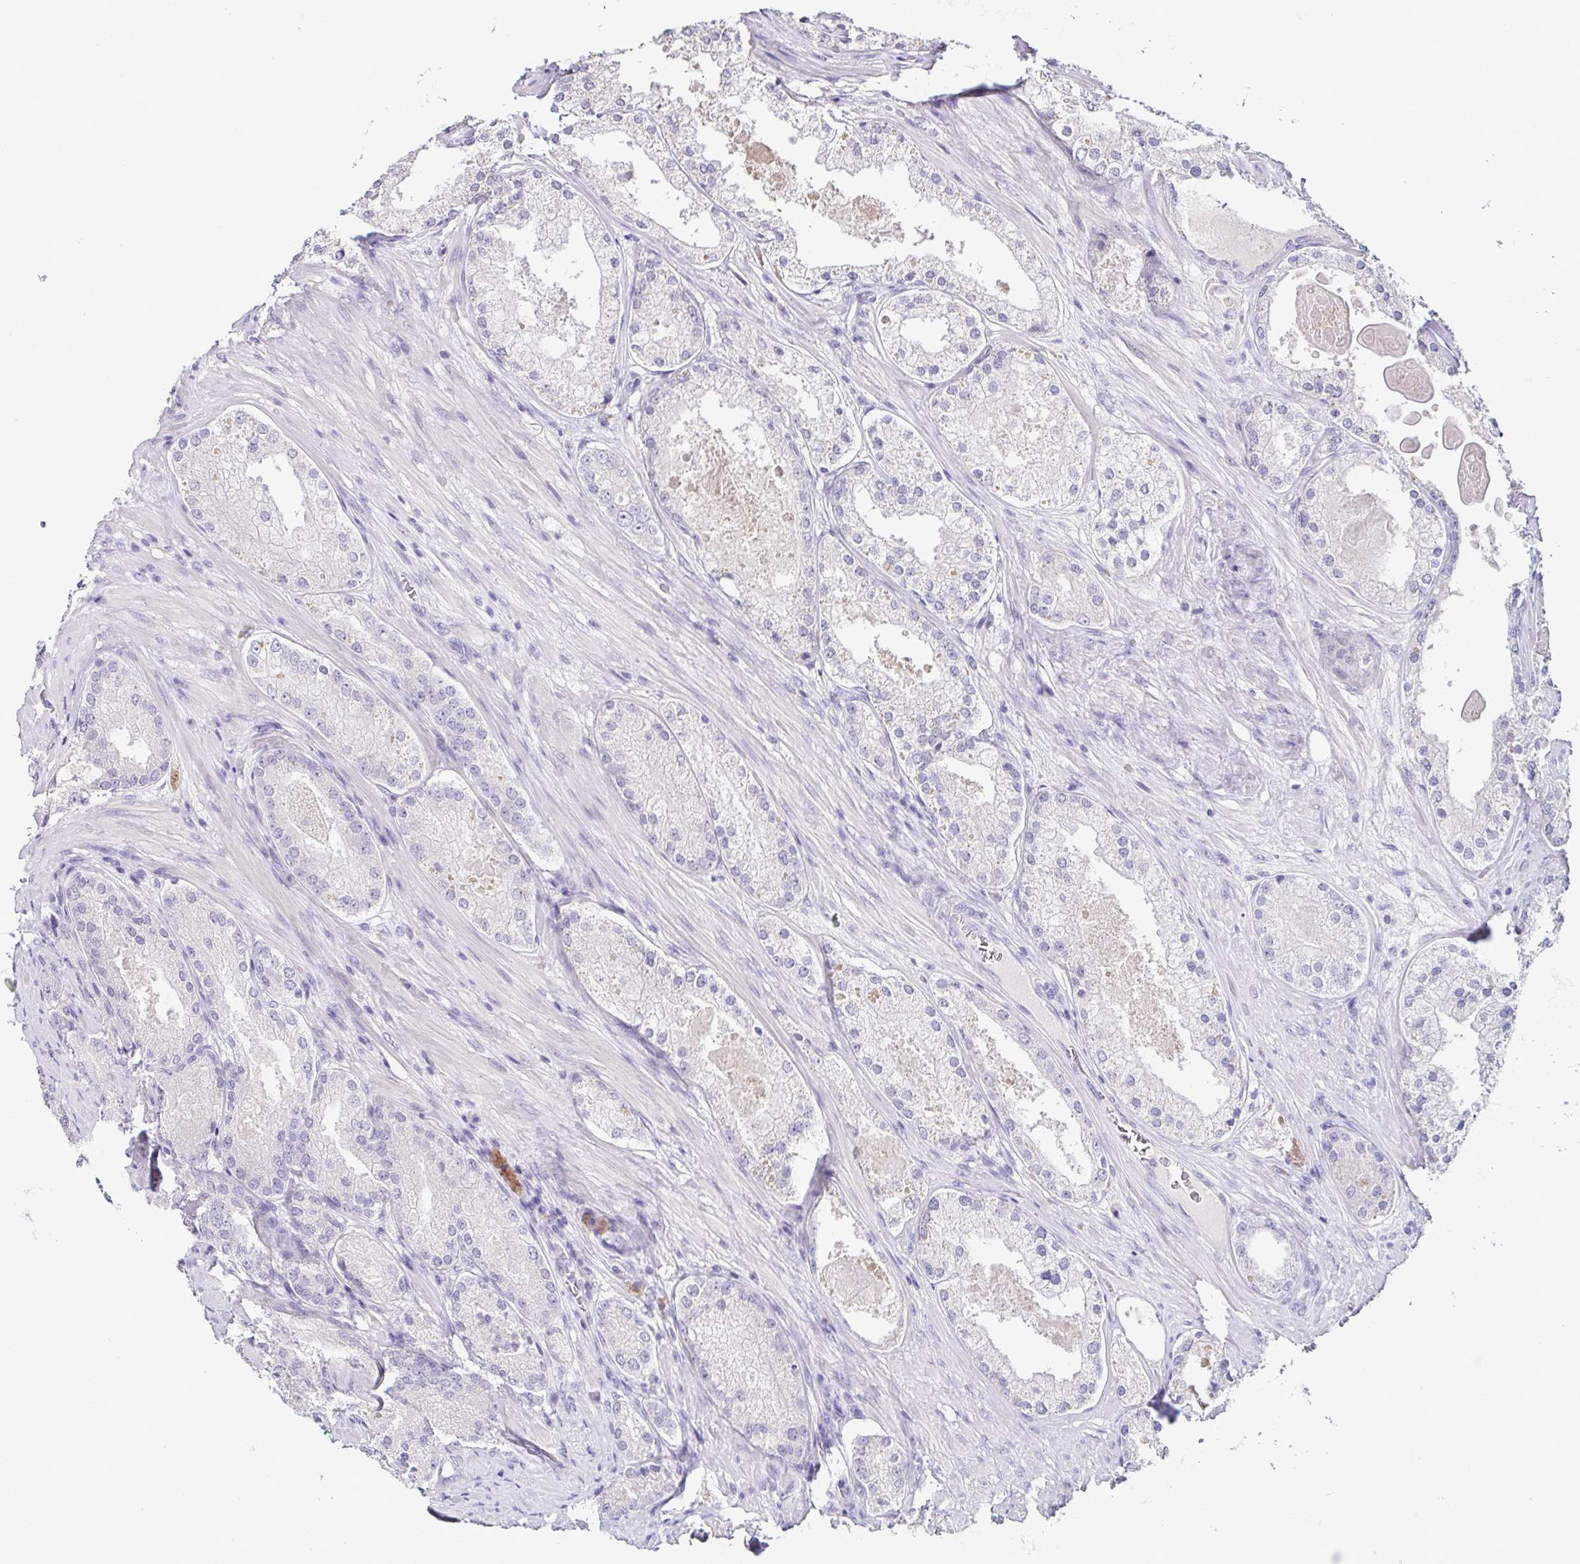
{"staining": {"intensity": "negative", "quantity": "none", "location": "none"}, "tissue": "prostate cancer", "cell_type": "Tumor cells", "image_type": "cancer", "snomed": [{"axis": "morphology", "description": "Adenocarcinoma, Low grade"}, {"axis": "topography", "description": "Prostate"}], "caption": "An immunohistochemistry image of prostate cancer is shown. There is no staining in tumor cells of prostate cancer. (DAB immunohistochemistry (IHC) with hematoxylin counter stain).", "gene": "TP73", "patient": {"sex": "male", "age": 68}}